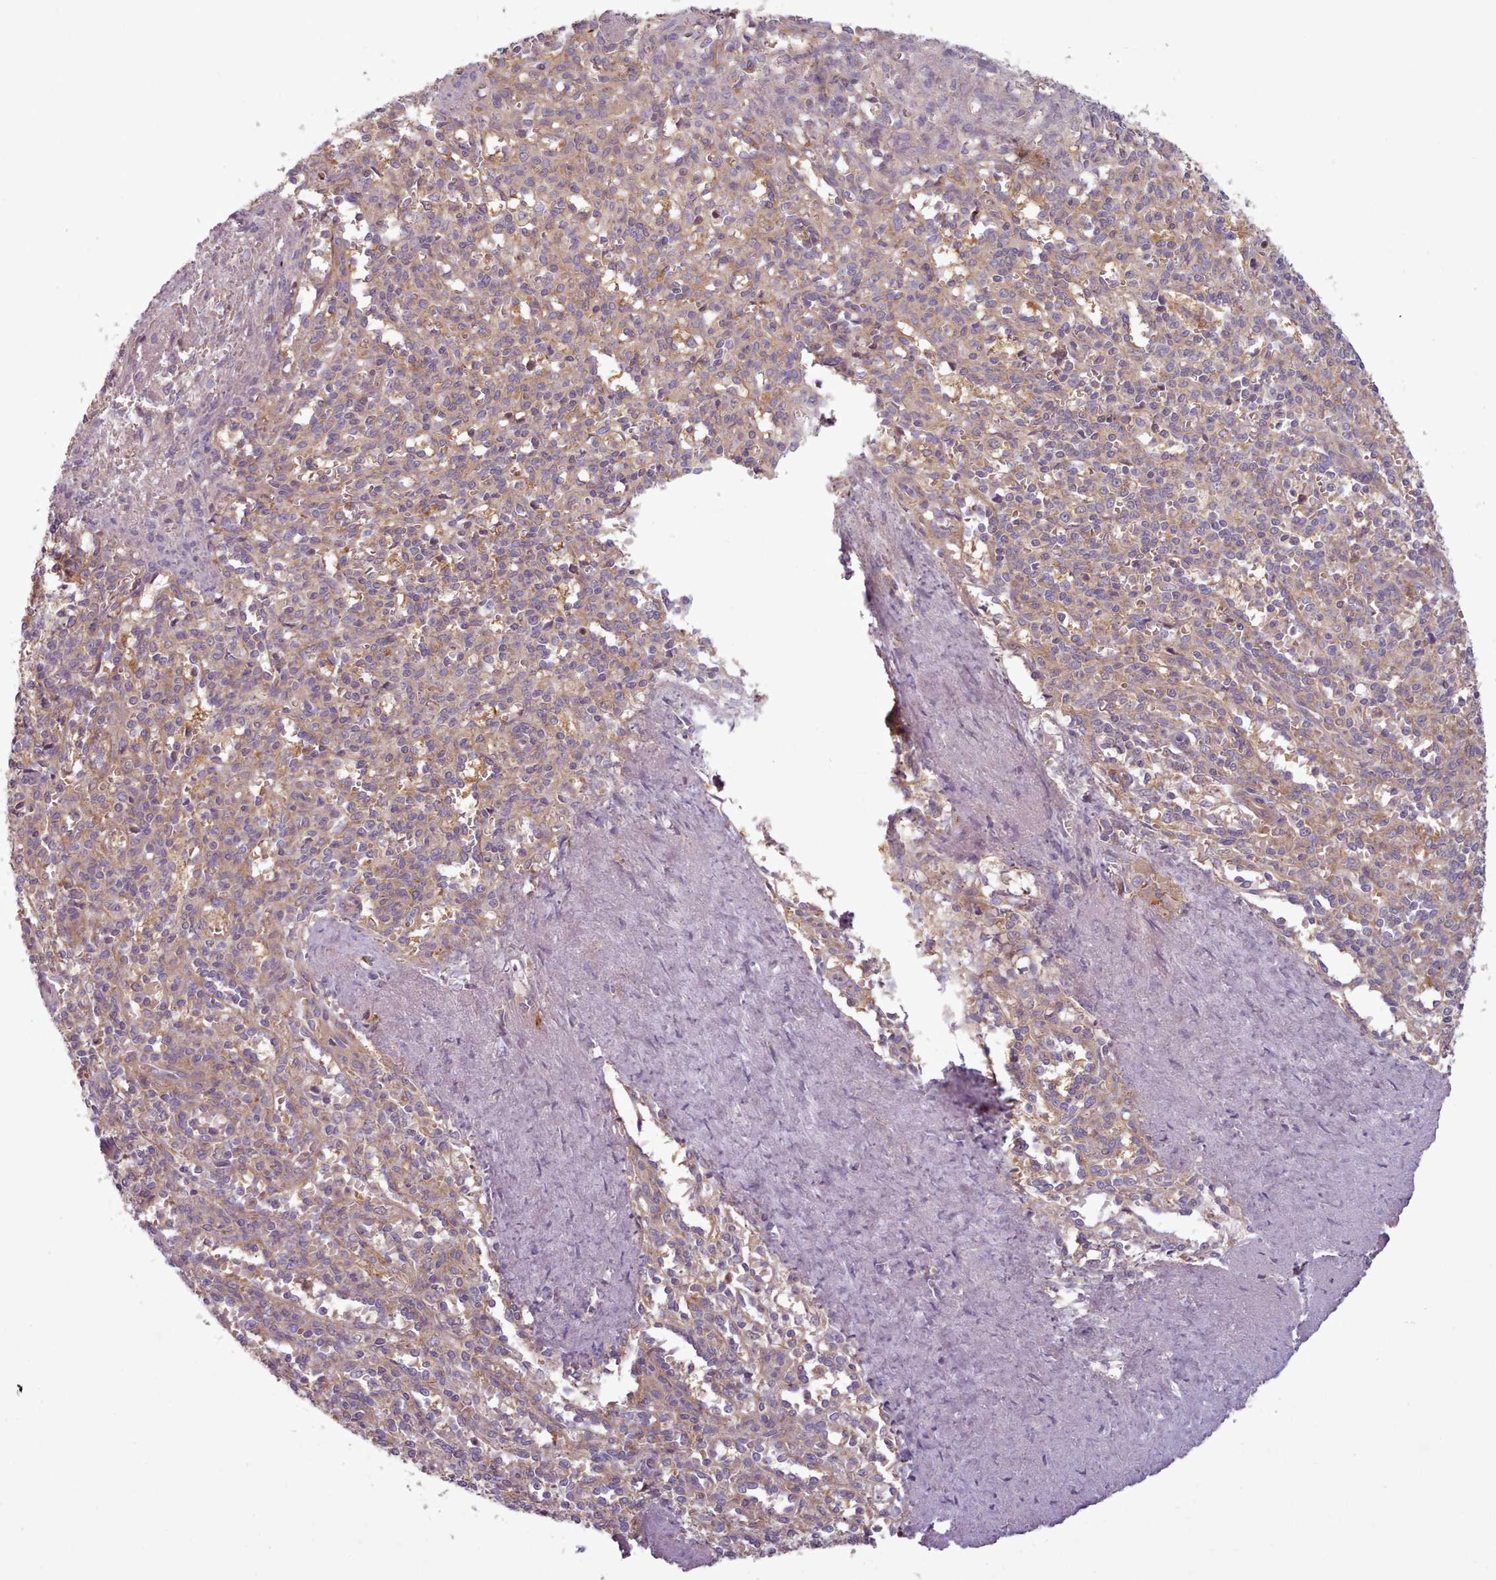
{"staining": {"intensity": "moderate", "quantity": "<25%", "location": "cytoplasmic/membranous"}, "tissue": "spleen", "cell_type": "Cells in red pulp", "image_type": "normal", "snomed": [{"axis": "morphology", "description": "Normal tissue, NOS"}, {"axis": "topography", "description": "Spleen"}], "caption": "Immunohistochemistry of normal spleen shows low levels of moderate cytoplasmic/membranous staining in about <25% of cells in red pulp. (brown staining indicates protein expression, while blue staining denotes nuclei).", "gene": "NT5DC2", "patient": {"sex": "female", "age": 70}}